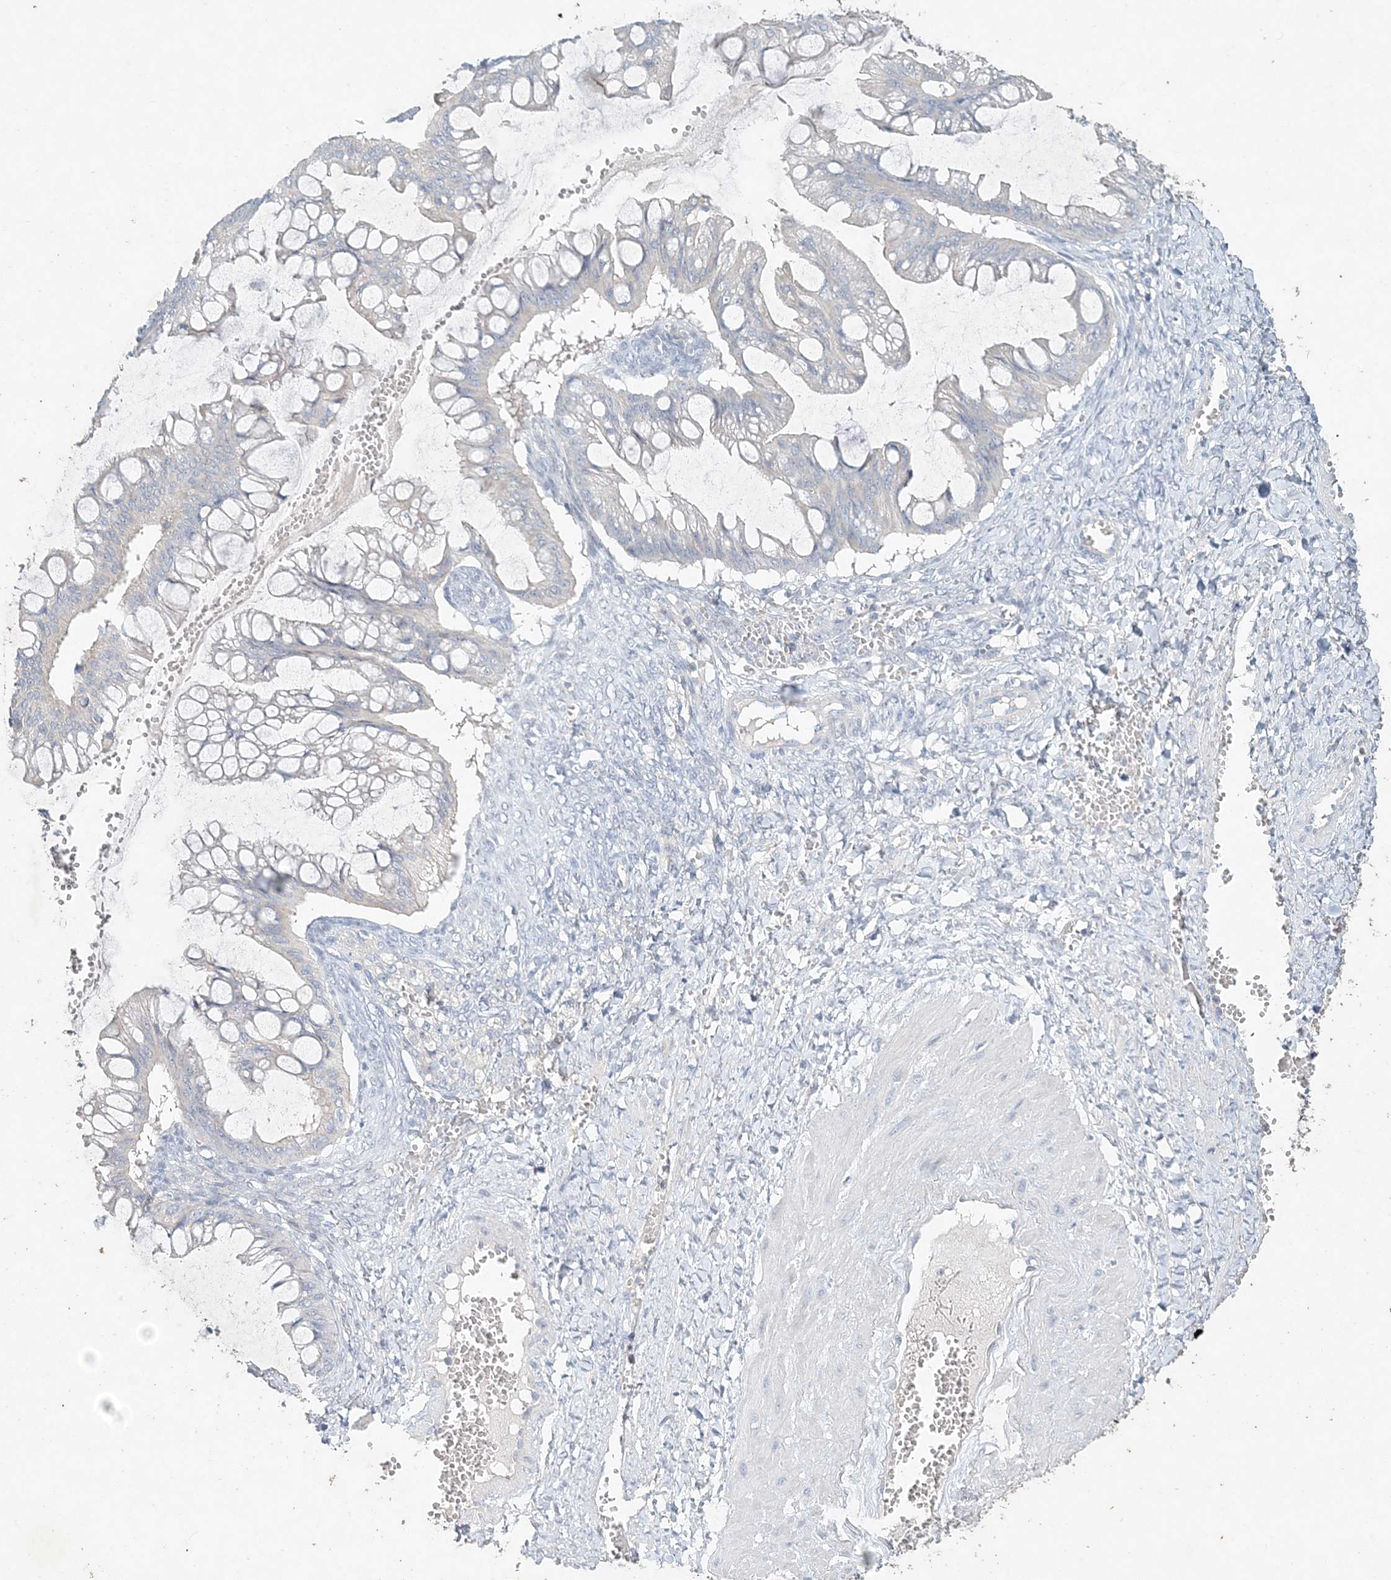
{"staining": {"intensity": "negative", "quantity": "none", "location": "none"}, "tissue": "ovarian cancer", "cell_type": "Tumor cells", "image_type": "cancer", "snomed": [{"axis": "morphology", "description": "Cystadenocarcinoma, mucinous, NOS"}, {"axis": "topography", "description": "Ovary"}], "caption": "There is no significant staining in tumor cells of ovarian mucinous cystadenocarcinoma.", "gene": "DNAH5", "patient": {"sex": "female", "age": 73}}